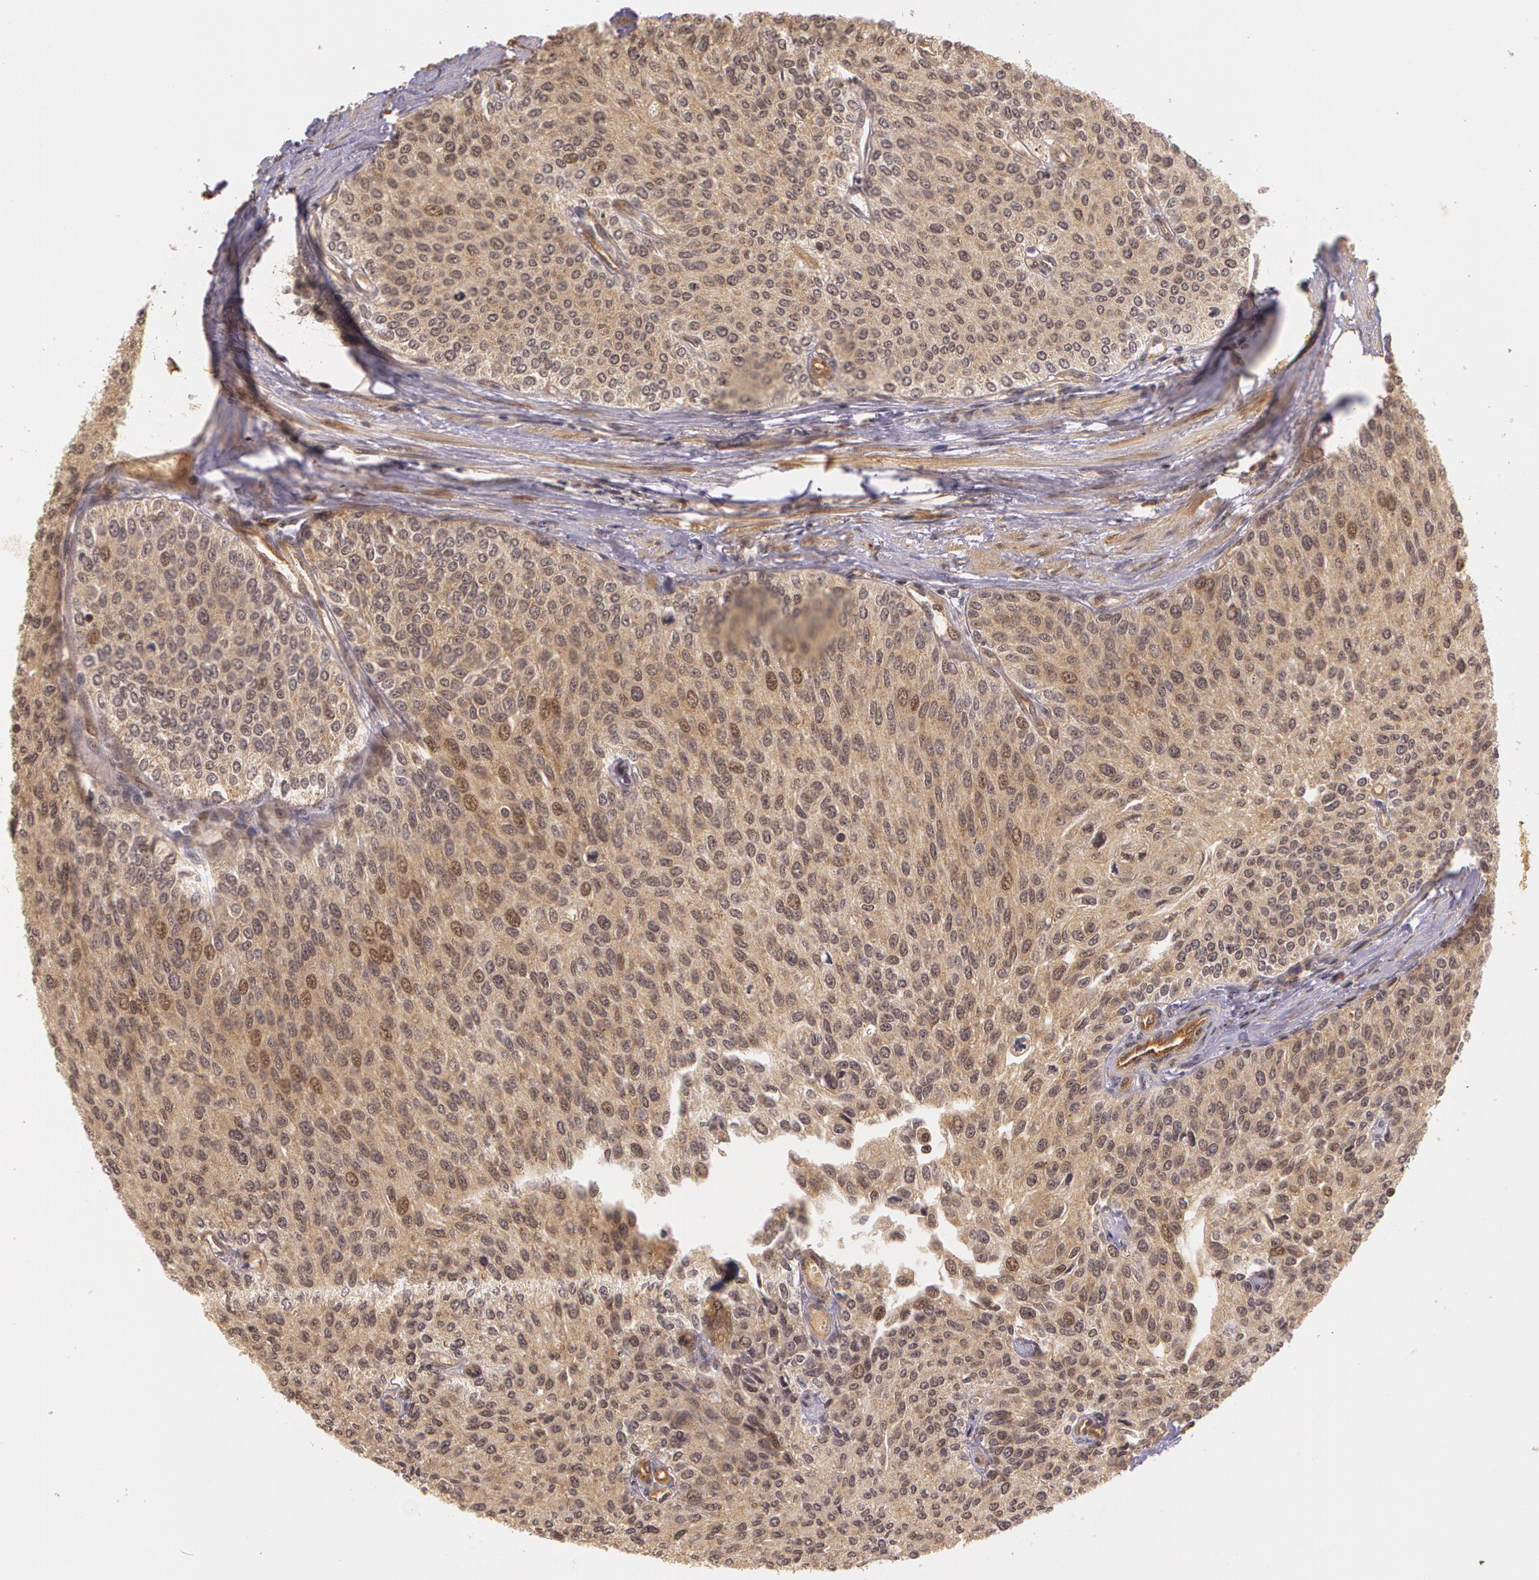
{"staining": {"intensity": "moderate", "quantity": ">75%", "location": "cytoplasmic/membranous"}, "tissue": "urothelial cancer", "cell_type": "Tumor cells", "image_type": "cancer", "snomed": [{"axis": "morphology", "description": "Urothelial carcinoma, Low grade"}, {"axis": "topography", "description": "Urinary bladder"}], "caption": "Urothelial cancer stained with a protein marker exhibits moderate staining in tumor cells.", "gene": "ASCC2", "patient": {"sex": "female", "age": 73}}